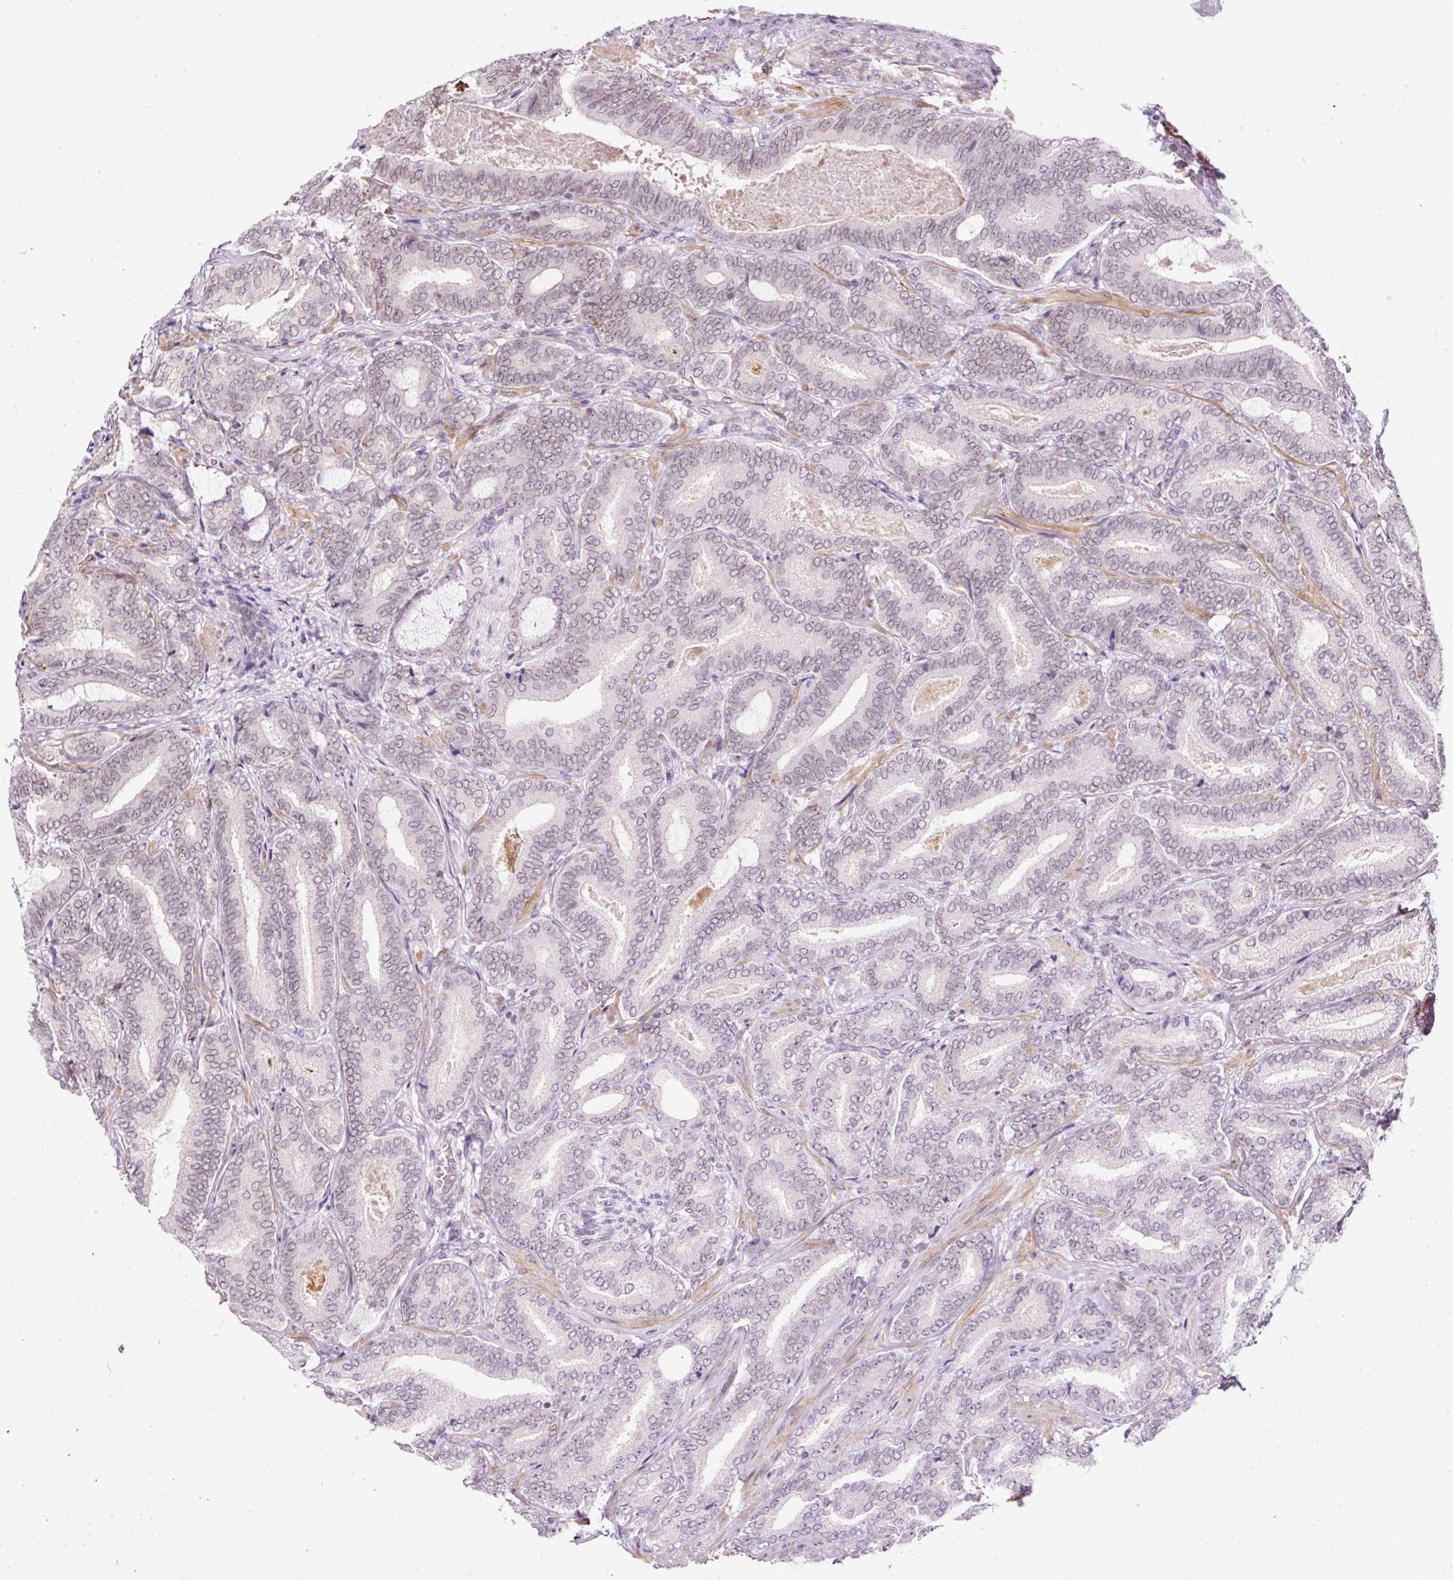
{"staining": {"intensity": "weak", "quantity": "<25%", "location": "cytoplasmic/membranous,nuclear"}, "tissue": "prostate cancer", "cell_type": "Tumor cells", "image_type": "cancer", "snomed": [{"axis": "morphology", "description": "Adenocarcinoma, Low grade"}, {"axis": "topography", "description": "Prostate and seminal vesicle, NOS"}], "caption": "Human prostate cancer stained for a protein using IHC exhibits no positivity in tumor cells.", "gene": "ZNF610", "patient": {"sex": "male", "age": 61}}